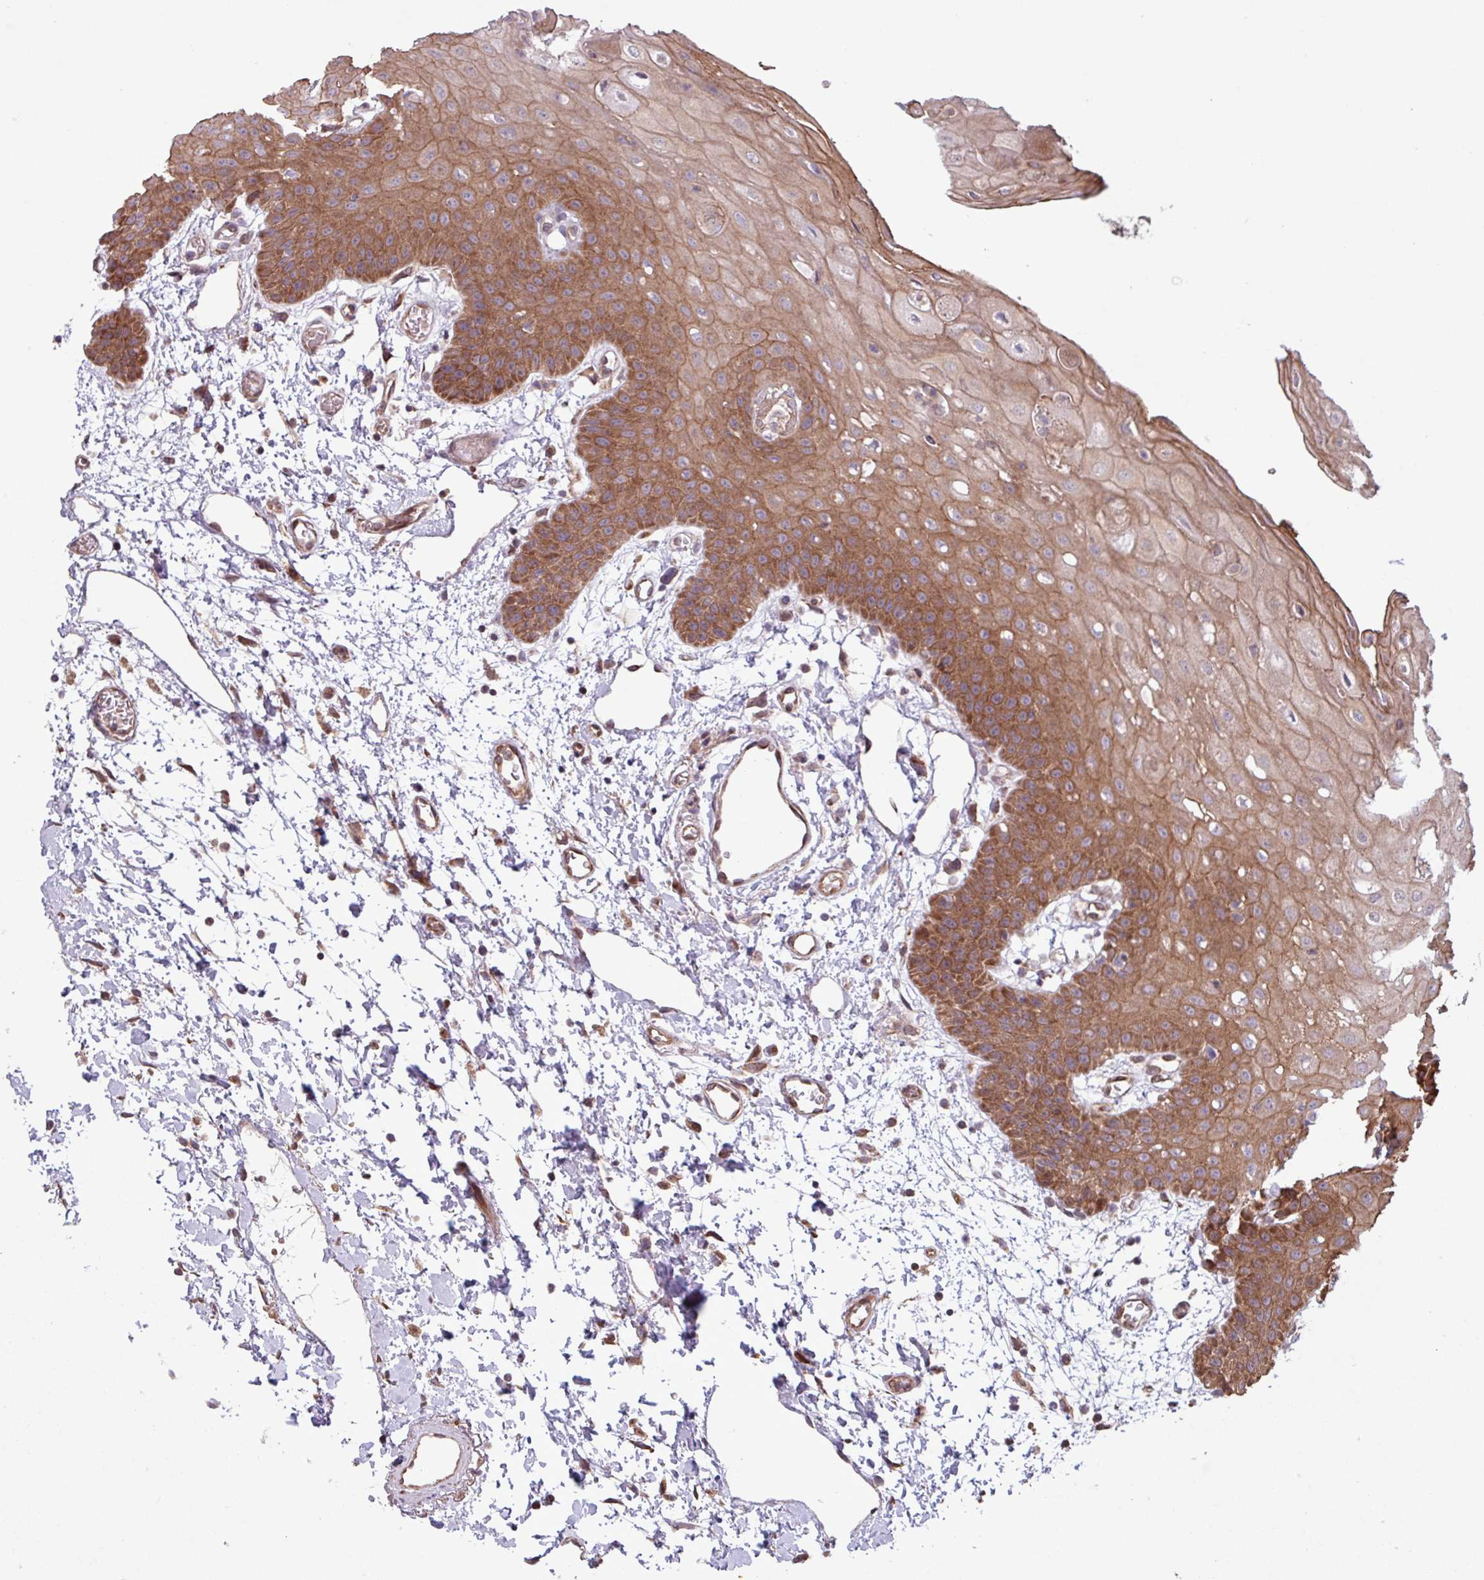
{"staining": {"intensity": "moderate", "quantity": ">75%", "location": "cytoplasmic/membranous"}, "tissue": "oral mucosa", "cell_type": "Squamous epithelial cells", "image_type": "normal", "snomed": [{"axis": "morphology", "description": "Normal tissue, NOS"}, {"axis": "topography", "description": "Oral tissue"}, {"axis": "topography", "description": "Tounge, NOS"}], "caption": "A micrograph of oral mucosa stained for a protein shows moderate cytoplasmic/membranous brown staining in squamous epithelial cells.", "gene": "PDPR", "patient": {"sex": "female", "age": 59}}